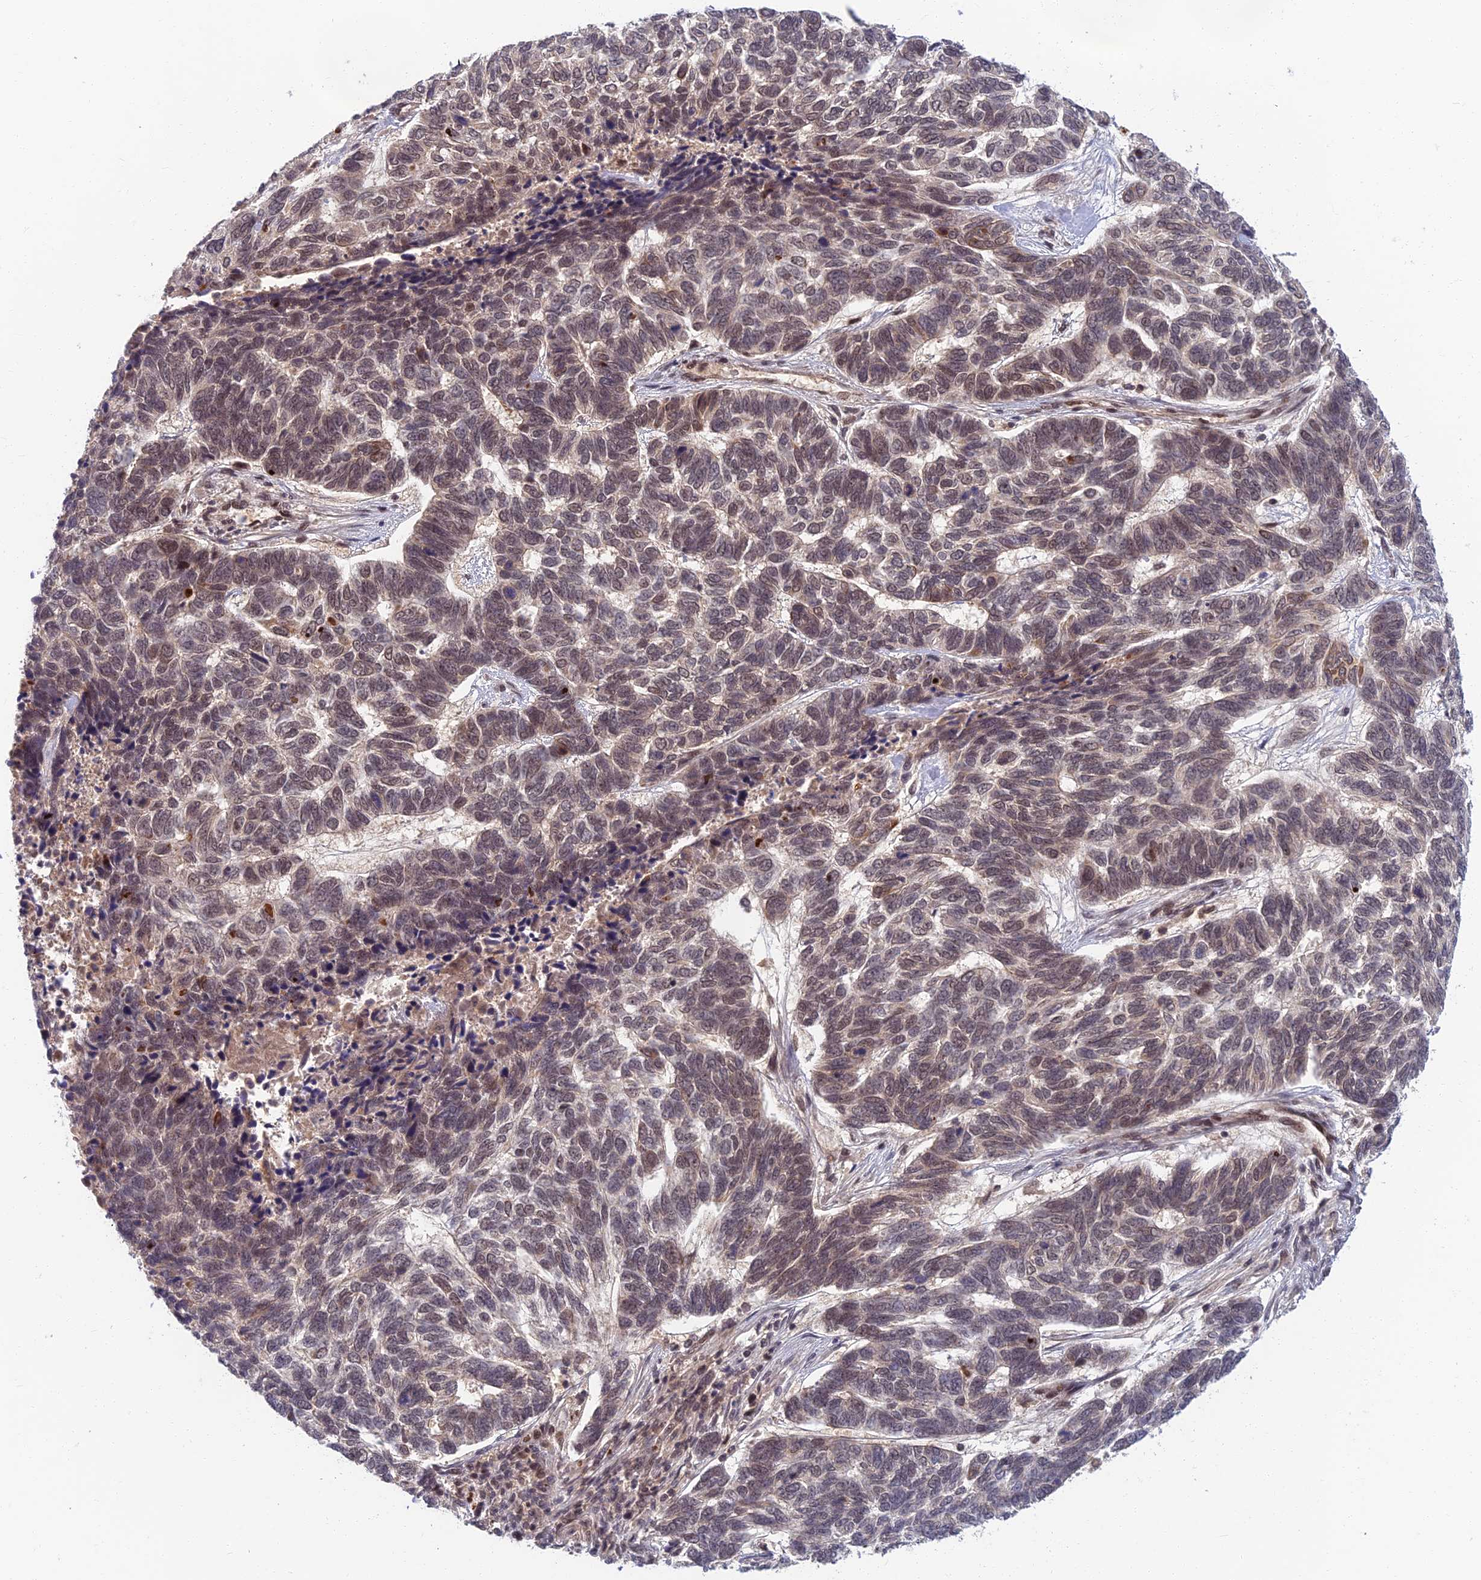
{"staining": {"intensity": "moderate", "quantity": "<25%", "location": "nuclear"}, "tissue": "skin cancer", "cell_type": "Tumor cells", "image_type": "cancer", "snomed": [{"axis": "morphology", "description": "Basal cell carcinoma"}, {"axis": "topography", "description": "Skin"}], "caption": "IHC (DAB) staining of skin cancer (basal cell carcinoma) shows moderate nuclear protein expression in about <25% of tumor cells. (IHC, brightfield microscopy, high magnification).", "gene": "TCEA2", "patient": {"sex": "female", "age": 65}}